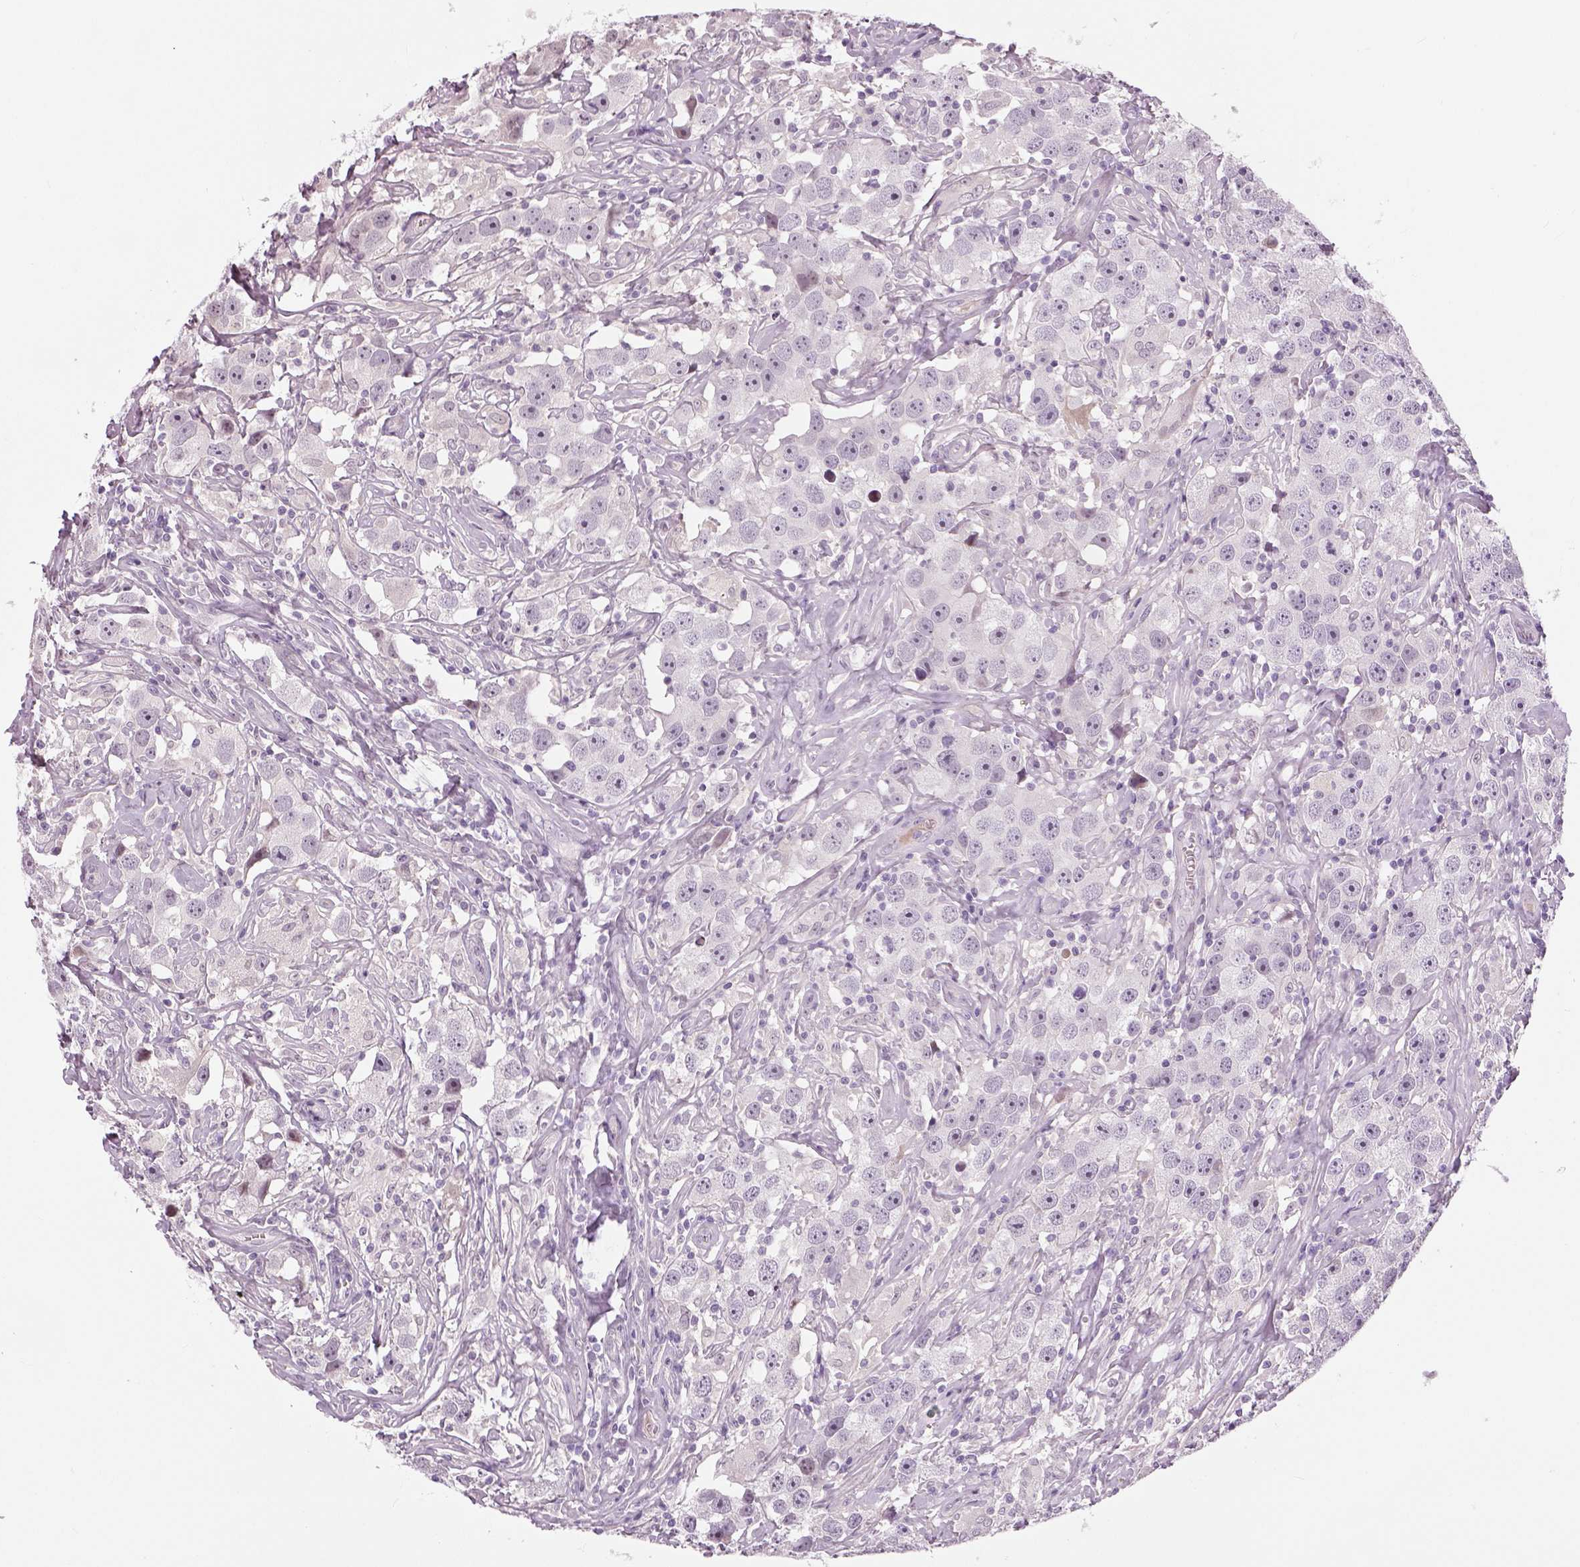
{"staining": {"intensity": "negative", "quantity": "none", "location": "none"}, "tissue": "testis cancer", "cell_type": "Tumor cells", "image_type": "cancer", "snomed": [{"axis": "morphology", "description": "Seminoma, NOS"}, {"axis": "topography", "description": "Testis"}], "caption": "A high-resolution photomicrograph shows immunohistochemistry staining of testis cancer (seminoma), which demonstrates no significant positivity in tumor cells.", "gene": "NECAB1", "patient": {"sex": "male", "age": 49}}